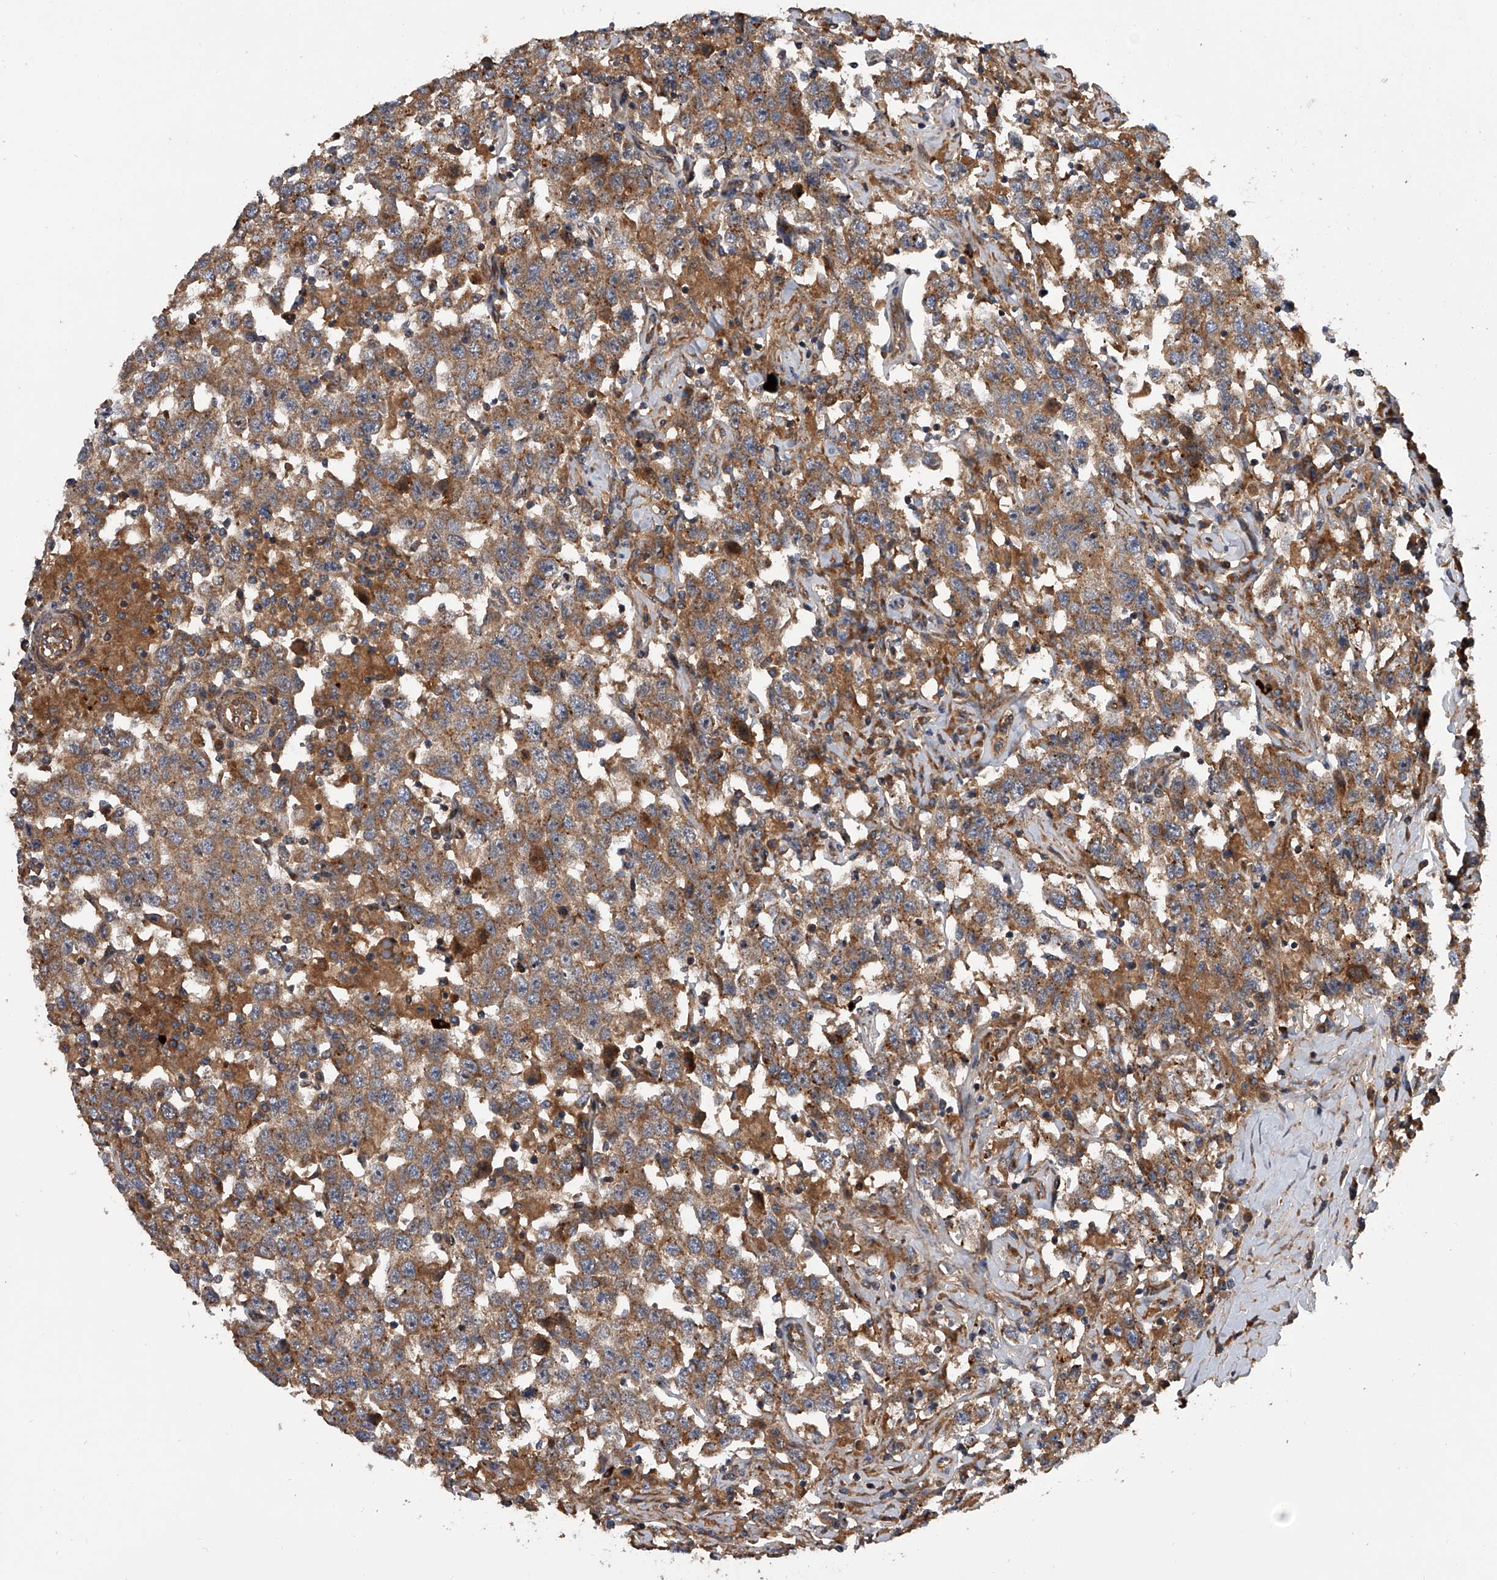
{"staining": {"intensity": "moderate", "quantity": ">75%", "location": "cytoplasmic/membranous"}, "tissue": "testis cancer", "cell_type": "Tumor cells", "image_type": "cancer", "snomed": [{"axis": "morphology", "description": "Seminoma, NOS"}, {"axis": "topography", "description": "Testis"}], "caption": "Tumor cells exhibit medium levels of moderate cytoplasmic/membranous expression in about >75% of cells in testis cancer (seminoma).", "gene": "USP47", "patient": {"sex": "male", "age": 41}}